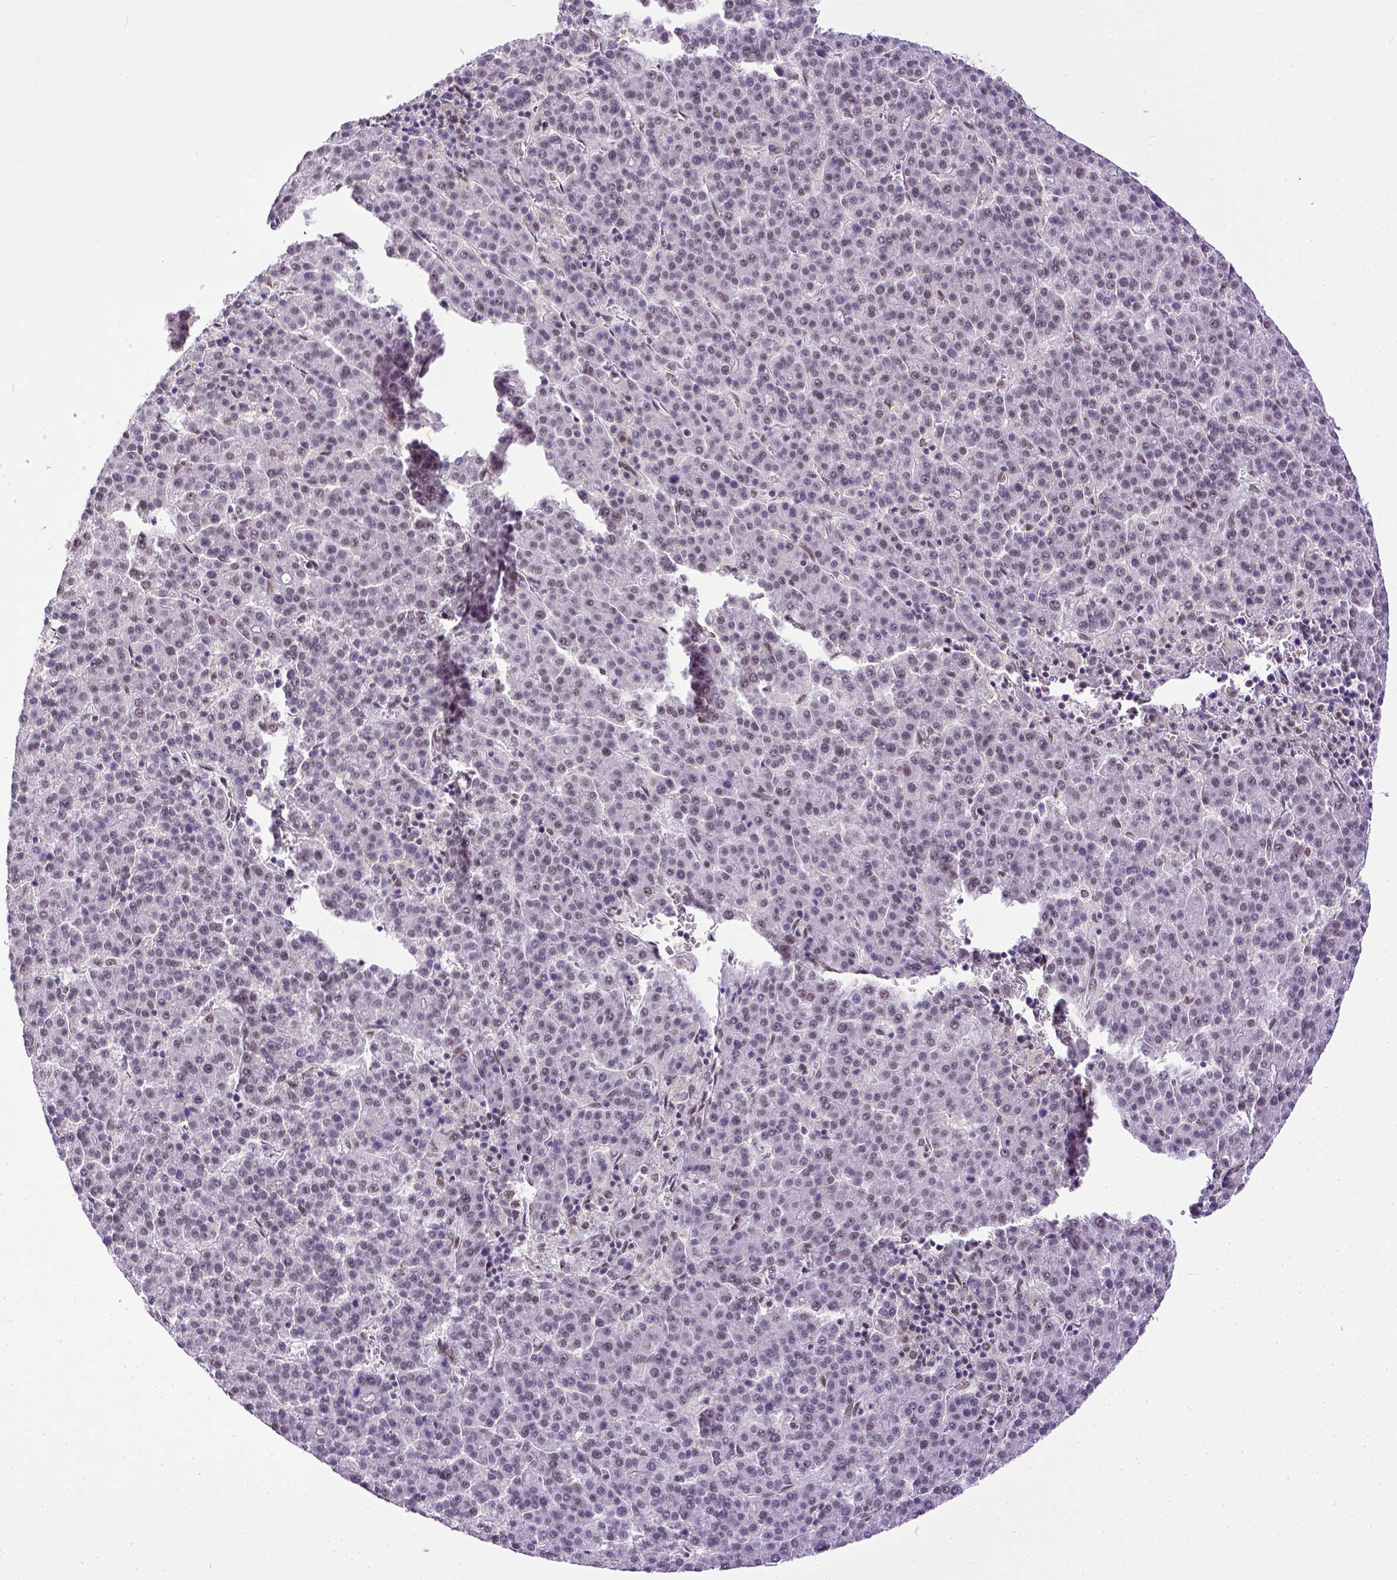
{"staining": {"intensity": "weak", "quantity": "<25%", "location": "nuclear"}, "tissue": "liver cancer", "cell_type": "Tumor cells", "image_type": "cancer", "snomed": [{"axis": "morphology", "description": "Carcinoma, Hepatocellular, NOS"}, {"axis": "topography", "description": "Liver"}], "caption": "The micrograph shows no staining of tumor cells in liver hepatocellular carcinoma.", "gene": "ERCC1", "patient": {"sex": "female", "age": 58}}